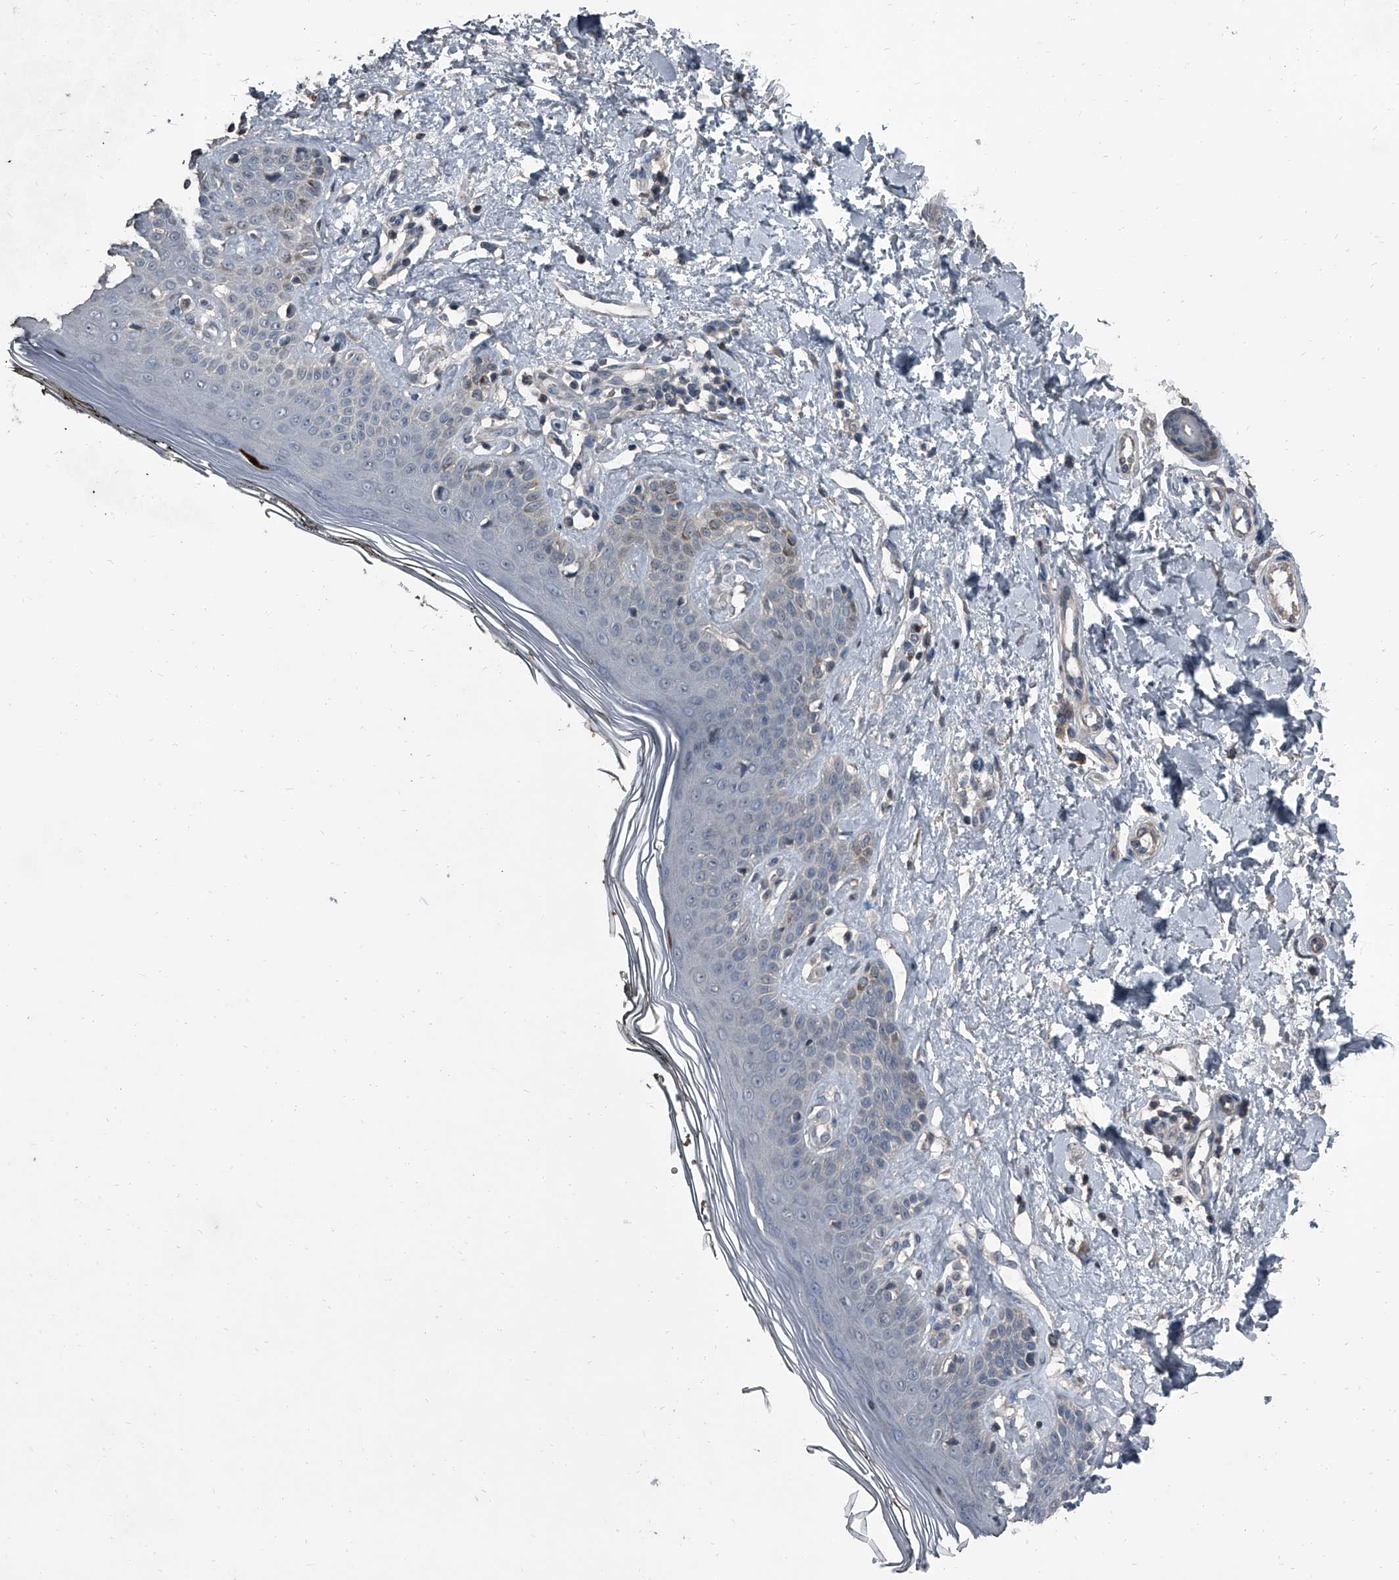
{"staining": {"intensity": "weak", "quantity": "25%-75%", "location": "cytoplasmic/membranous"}, "tissue": "skin", "cell_type": "Fibroblasts", "image_type": "normal", "snomed": [{"axis": "morphology", "description": "Normal tissue, NOS"}, {"axis": "topography", "description": "Skin"}], "caption": "Immunohistochemical staining of normal human skin demonstrates low levels of weak cytoplasmic/membranous positivity in approximately 25%-75% of fibroblasts.", "gene": "OARD1", "patient": {"sex": "female", "age": 64}}